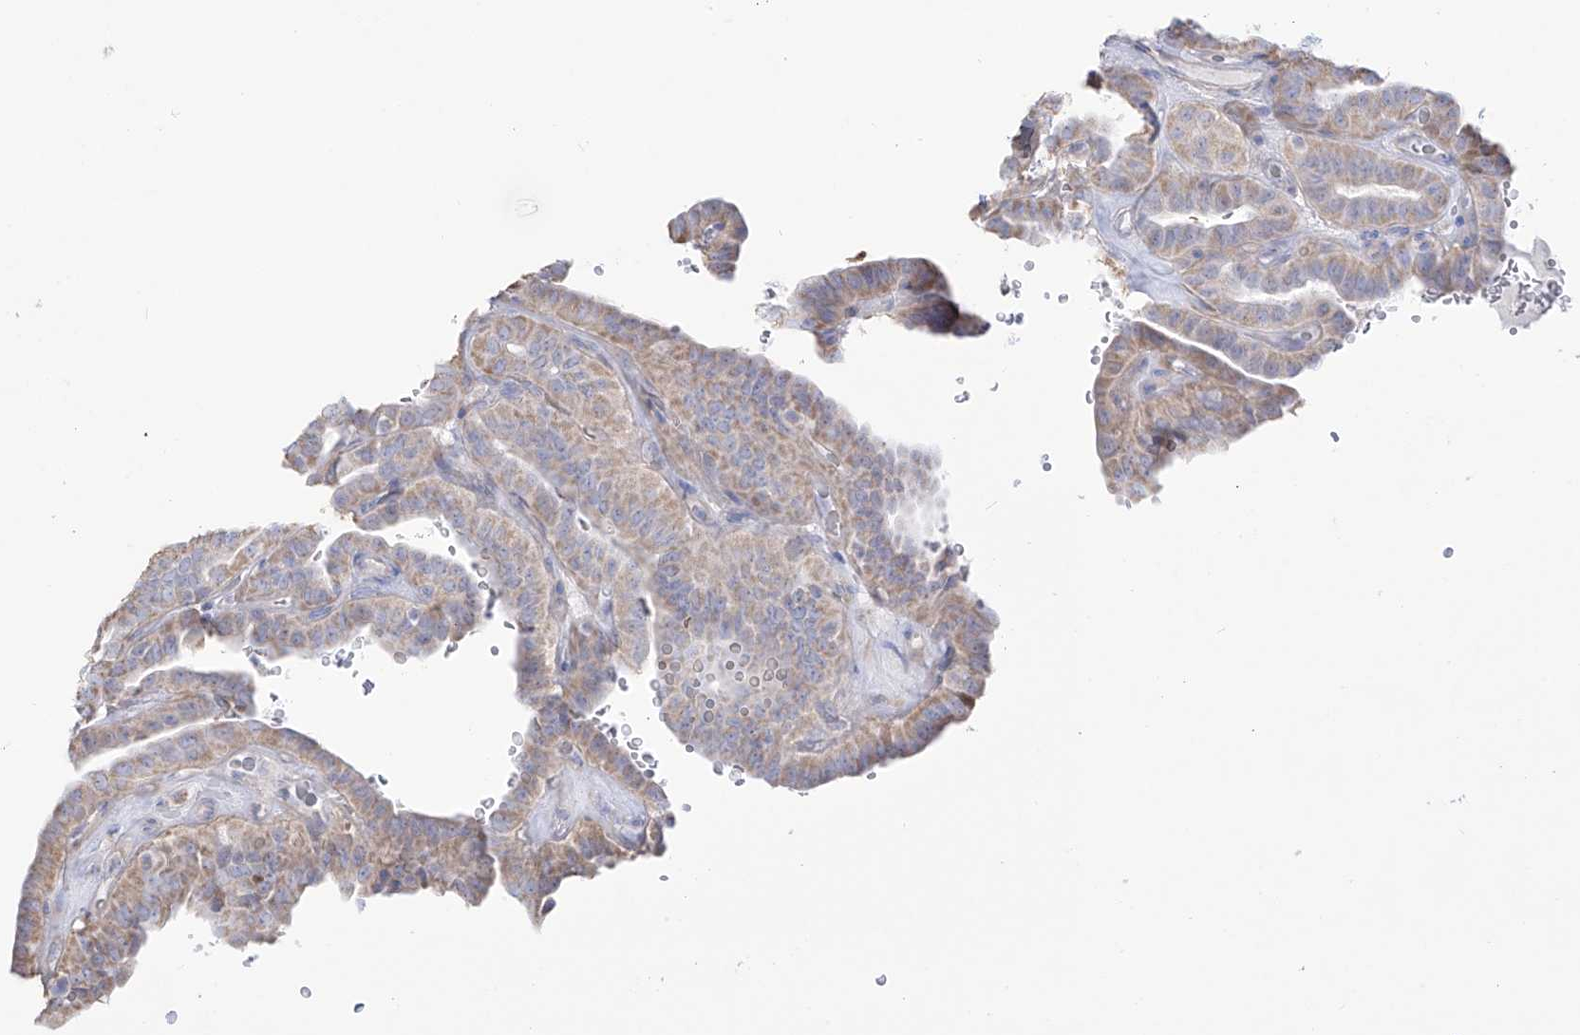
{"staining": {"intensity": "weak", "quantity": ">75%", "location": "cytoplasmic/membranous"}, "tissue": "thyroid cancer", "cell_type": "Tumor cells", "image_type": "cancer", "snomed": [{"axis": "morphology", "description": "Papillary adenocarcinoma, NOS"}, {"axis": "topography", "description": "Thyroid gland"}], "caption": "This histopathology image reveals thyroid papillary adenocarcinoma stained with immunohistochemistry (IHC) to label a protein in brown. The cytoplasmic/membranous of tumor cells show weak positivity for the protein. Nuclei are counter-stained blue.", "gene": "RCHY1", "patient": {"sex": "male", "age": 77}}